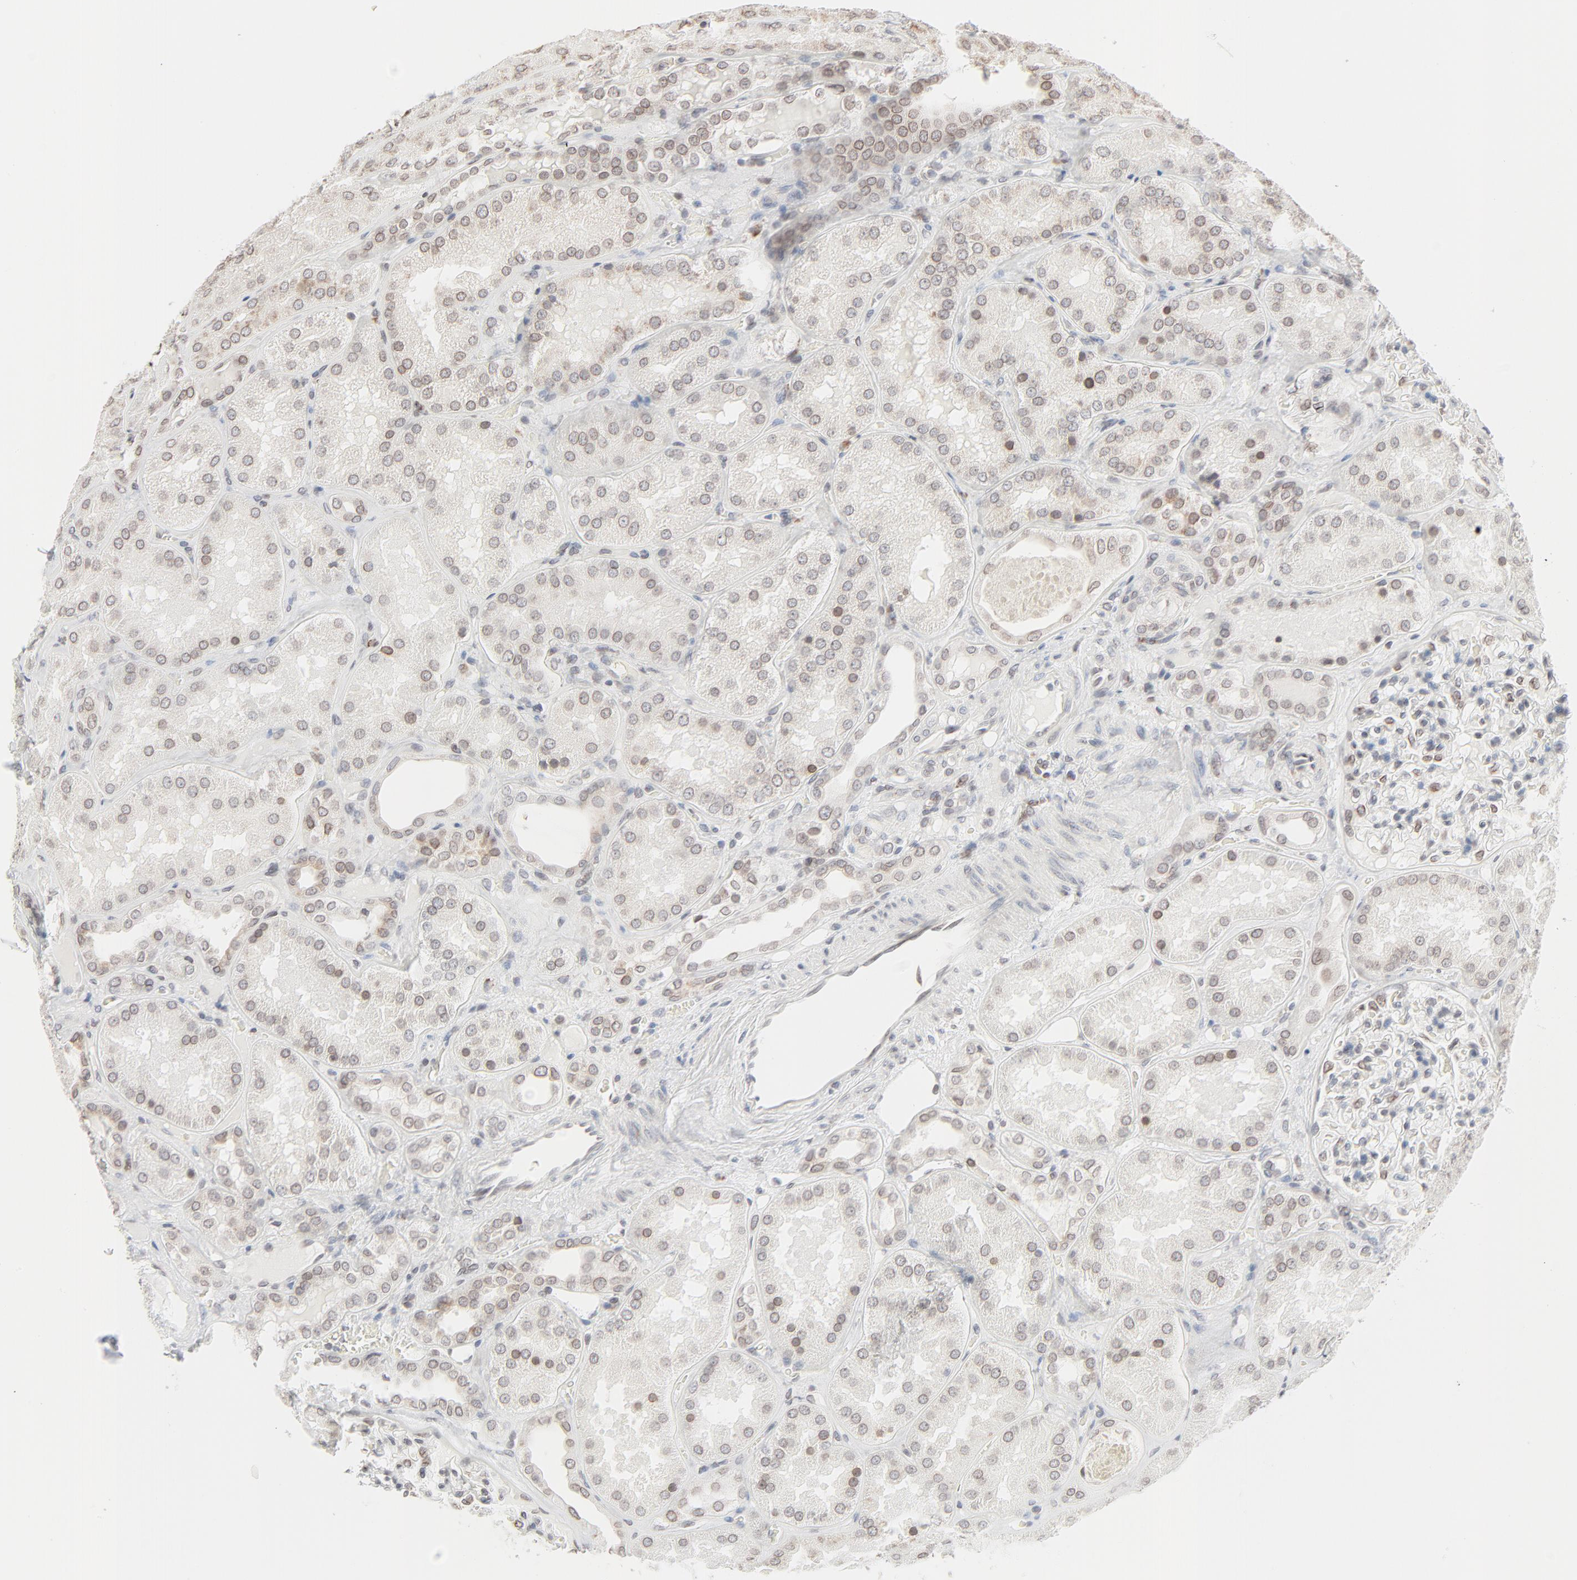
{"staining": {"intensity": "moderate", "quantity": "25%-75%", "location": "cytoplasmic/membranous,nuclear"}, "tissue": "kidney", "cell_type": "Cells in glomeruli", "image_type": "normal", "snomed": [{"axis": "morphology", "description": "Normal tissue, NOS"}, {"axis": "topography", "description": "Kidney"}], "caption": "Moderate cytoplasmic/membranous,nuclear staining is present in about 25%-75% of cells in glomeruli in unremarkable kidney. (IHC, brightfield microscopy, high magnification).", "gene": "MAD1L1", "patient": {"sex": "female", "age": 56}}